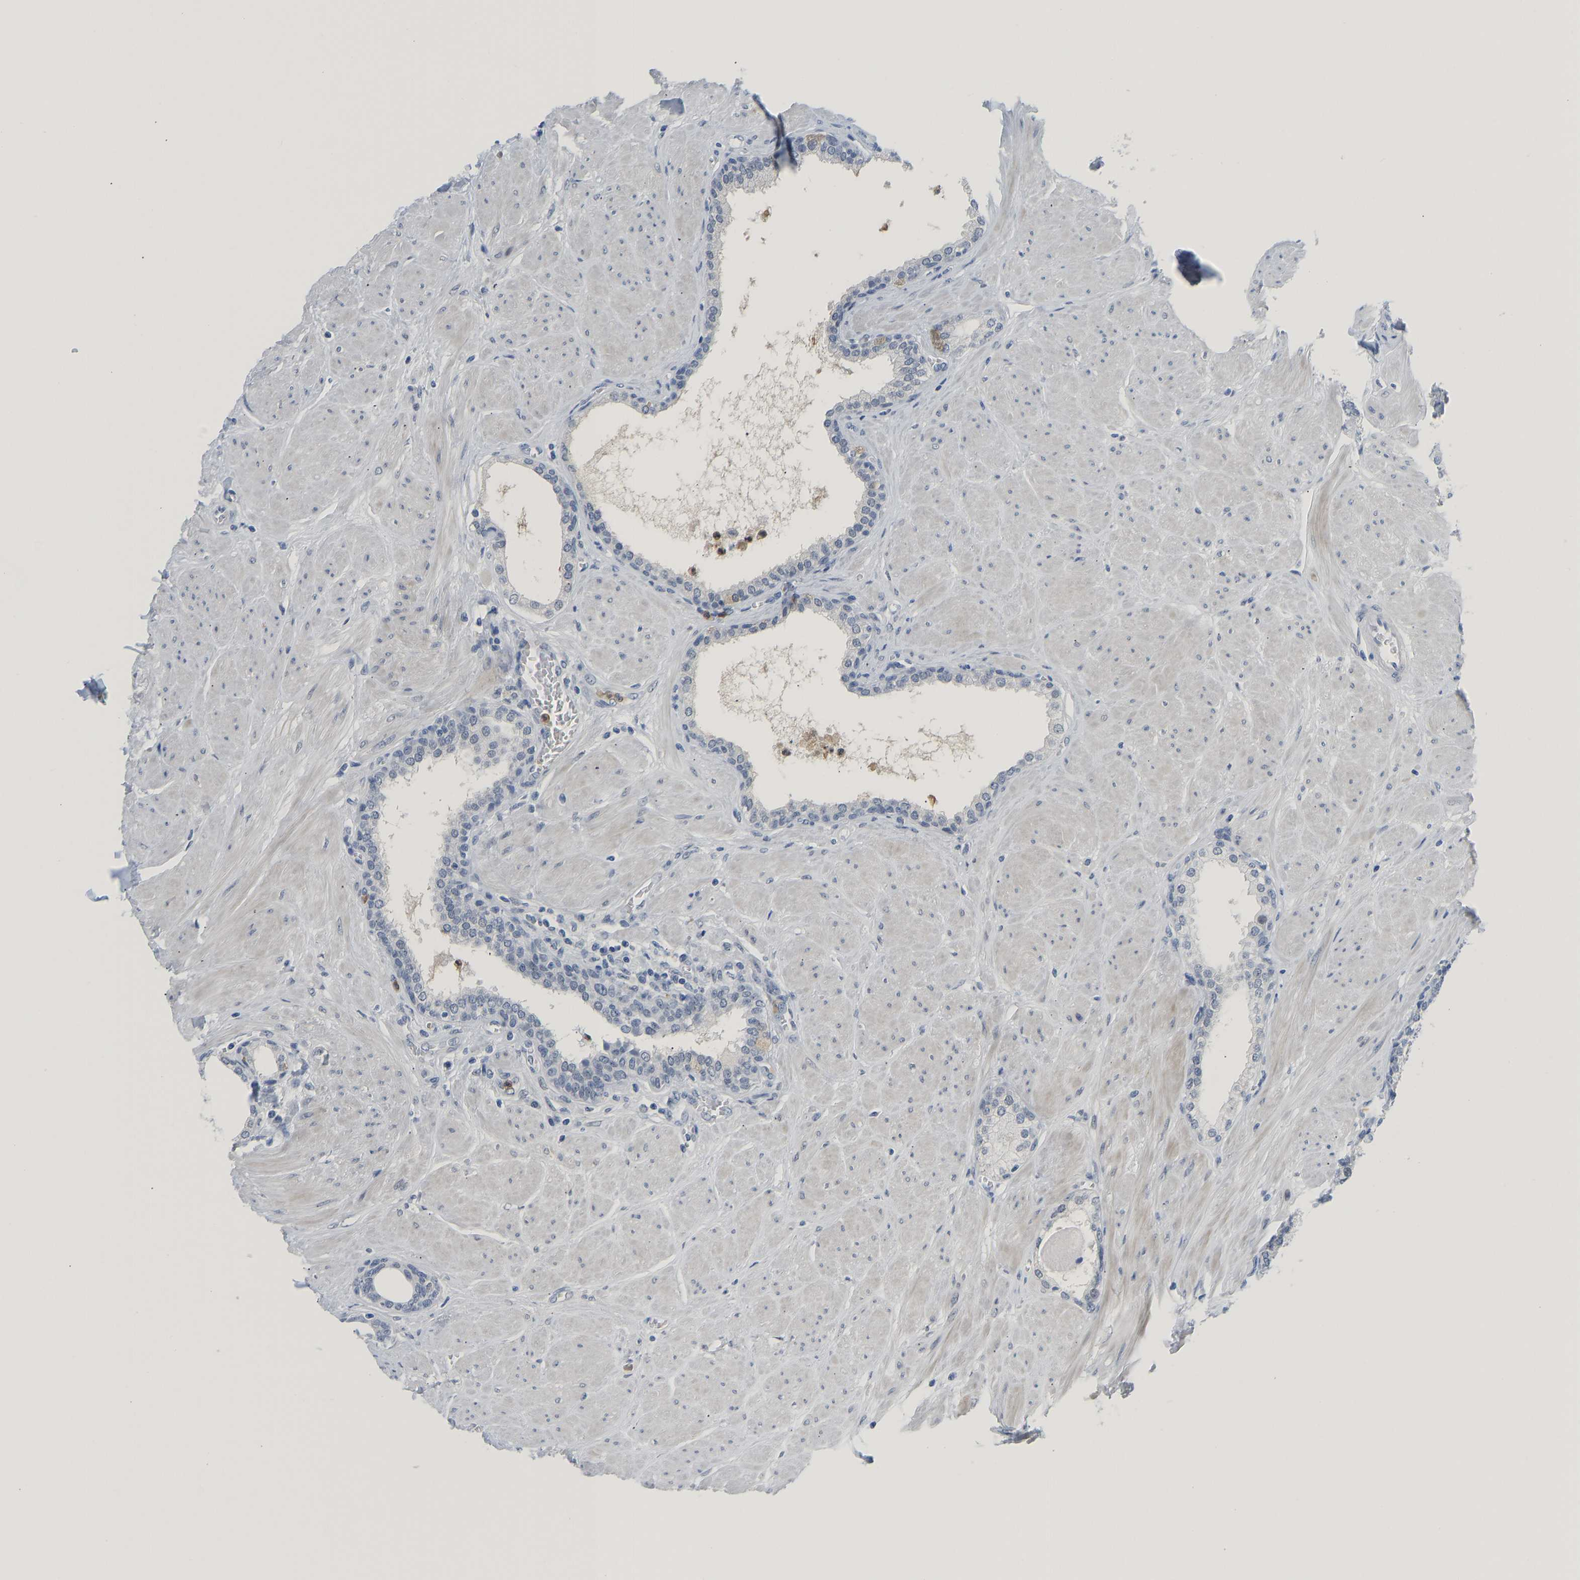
{"staining": {"intensity": "negative", "quantity": "none", "location": "none"}, "tissue": "prostate", "cell_type": "Glandular cells", "image_type": "normal", "snomed": [{"axis": "morphology", "description": "Normal tissue, NOS"}, {"axis": "topography", "description": "Prostate"}], "caption": "Glandular cells show no significant protein staining in benign prostate.", "gene": "TXNDC2", "patient": {"sex": "male", "age": 51}}